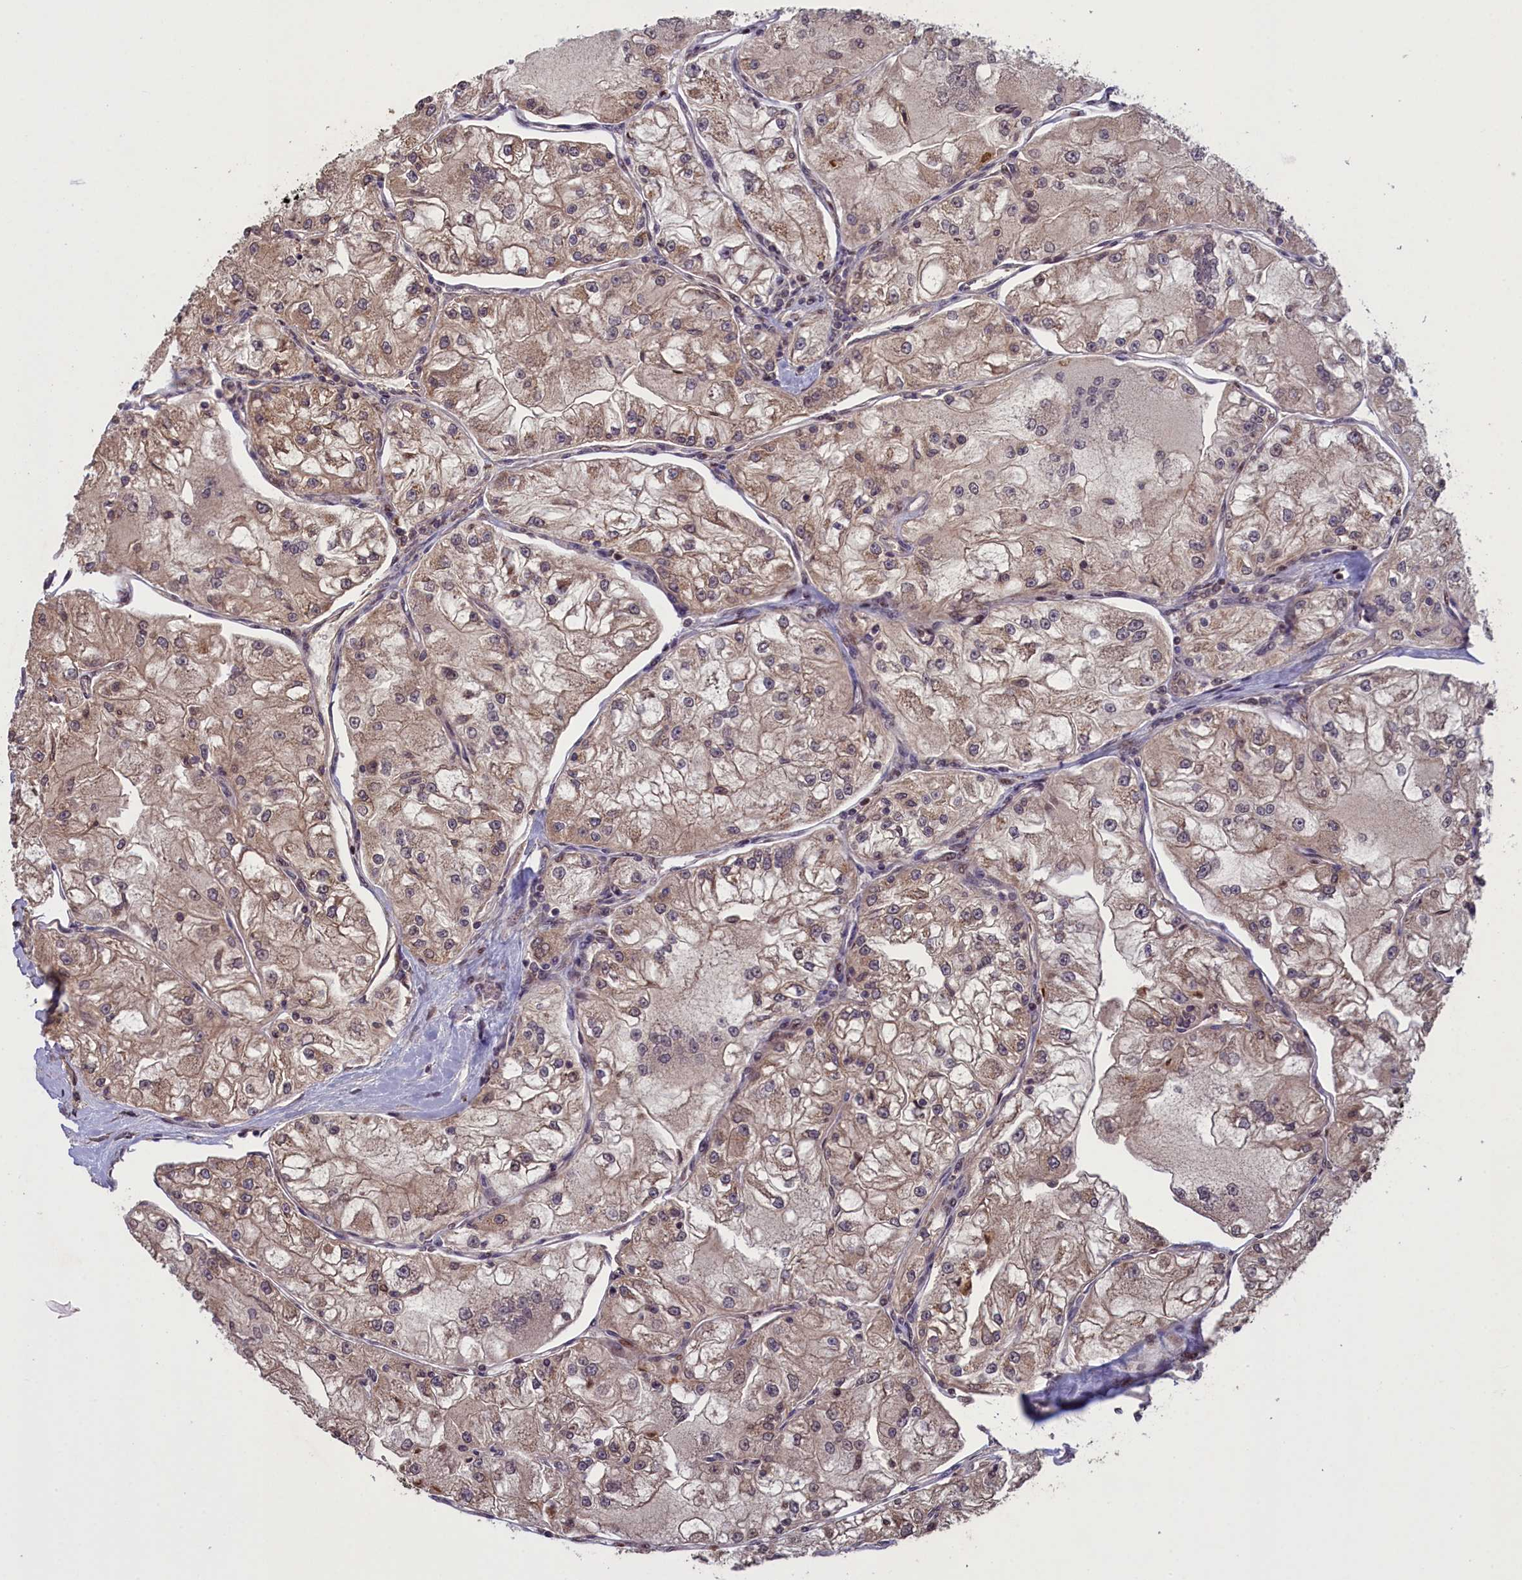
{"staining": {"intensity": "weak", "quantity": ">75%", "location": "cytoplasmic/membranous,nuclear"}, "tissue": "renal cancer", "cell_type": "Tumor cells", "image_type": "cancer", "snomed": [{"axis": "morphology", "description": "Adenocarcinoma, NOS"}, {"axis": "topography", "description": "Kidney"}], "caption": "Immunohistochemistry histopathology image of neoplastic tissue: human renal cancer (adenocarcinoma) stained using immunohistochemistry (IHC) shows low levels of weak protein expression localized specifically in the cytoplasmic/membranous and nuclear of tumor cells, appearing as a cytoplasmic/membranous and nuclear brown color.", "gene": "NUBP1", "patient": {"sex": "female", "age": 72}}